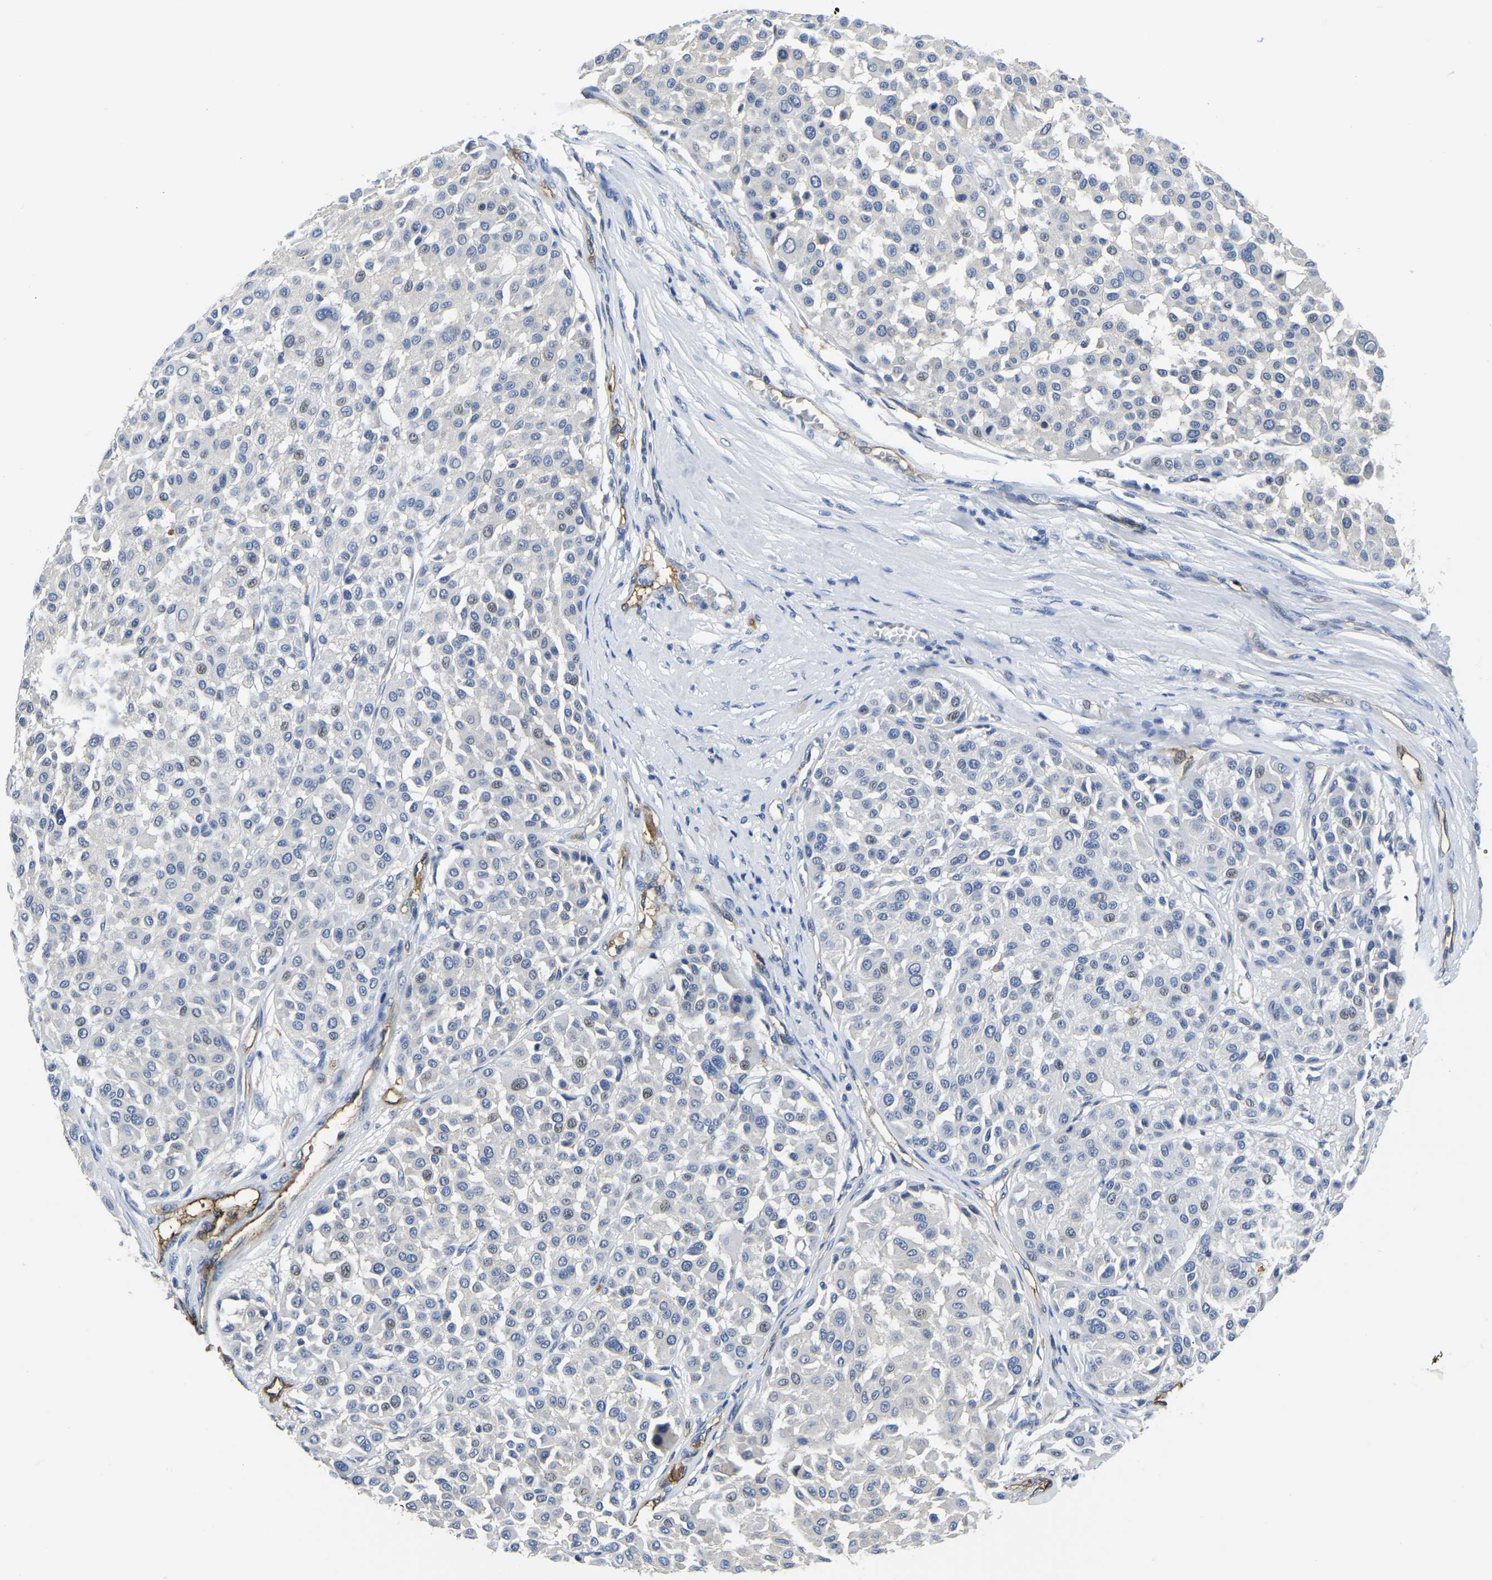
{"staining": {"intensity": "negative", "quantity": "none", "location": "none"}, "tissue": "melanoma", "cell_type": "Tumor cells", "image_type": "cancer", "snomed": [{"axis": "morphology", "description": "Malignant melanoma, Metastatic site"}, {"axis": "topography", "description": "Soft tissue"}], "caption": "Tumor cells are negative for protein expression in human malignant melanoma (metastatic site). (DAB (3,3'-diaminobenzidine) immunohistochemistry with hematoxylin counter stain).", "gene": "ITGA2", "patient": {"sex": "male", "age": 41}}